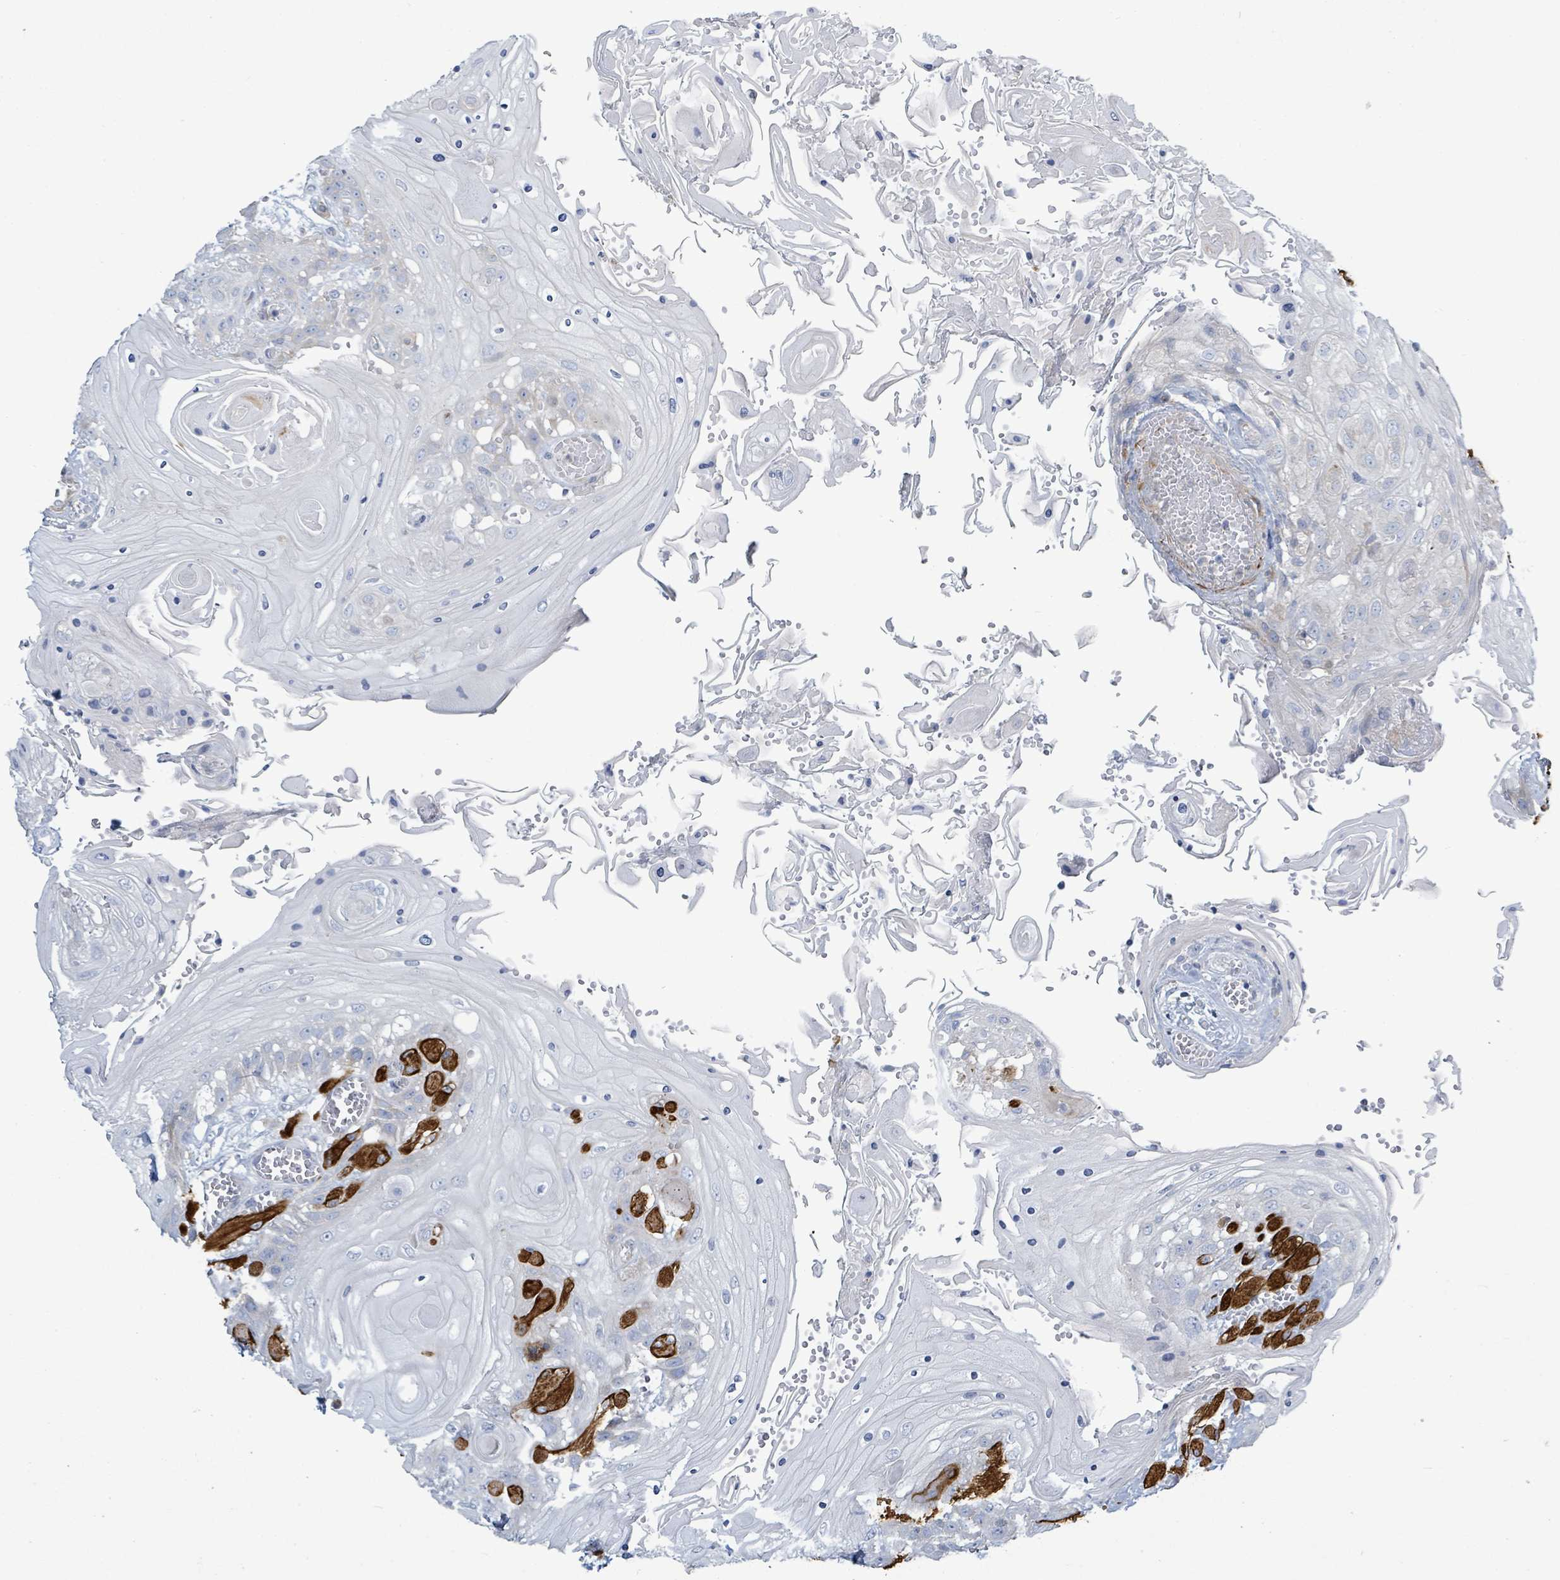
{"staining": {"intensity": "negative", "quantity": "none", "location": "none"}, "tissue": "head and neck cancer", "cell_type": "Tumor cells", "image_type": "cancer", "snomed": [{"axis": "morphology", "description": "Squamous cell carcinoma, NOS"}, {"axis": "topography", "description": "Head-Neck"}], "caption": "Image shows no protein staining in tumor cells of head and neck cancer (squamous cell carcinoma) tissue.", "gene": "SIRPB1", "patient": {"sex": "female", "age": 43}}